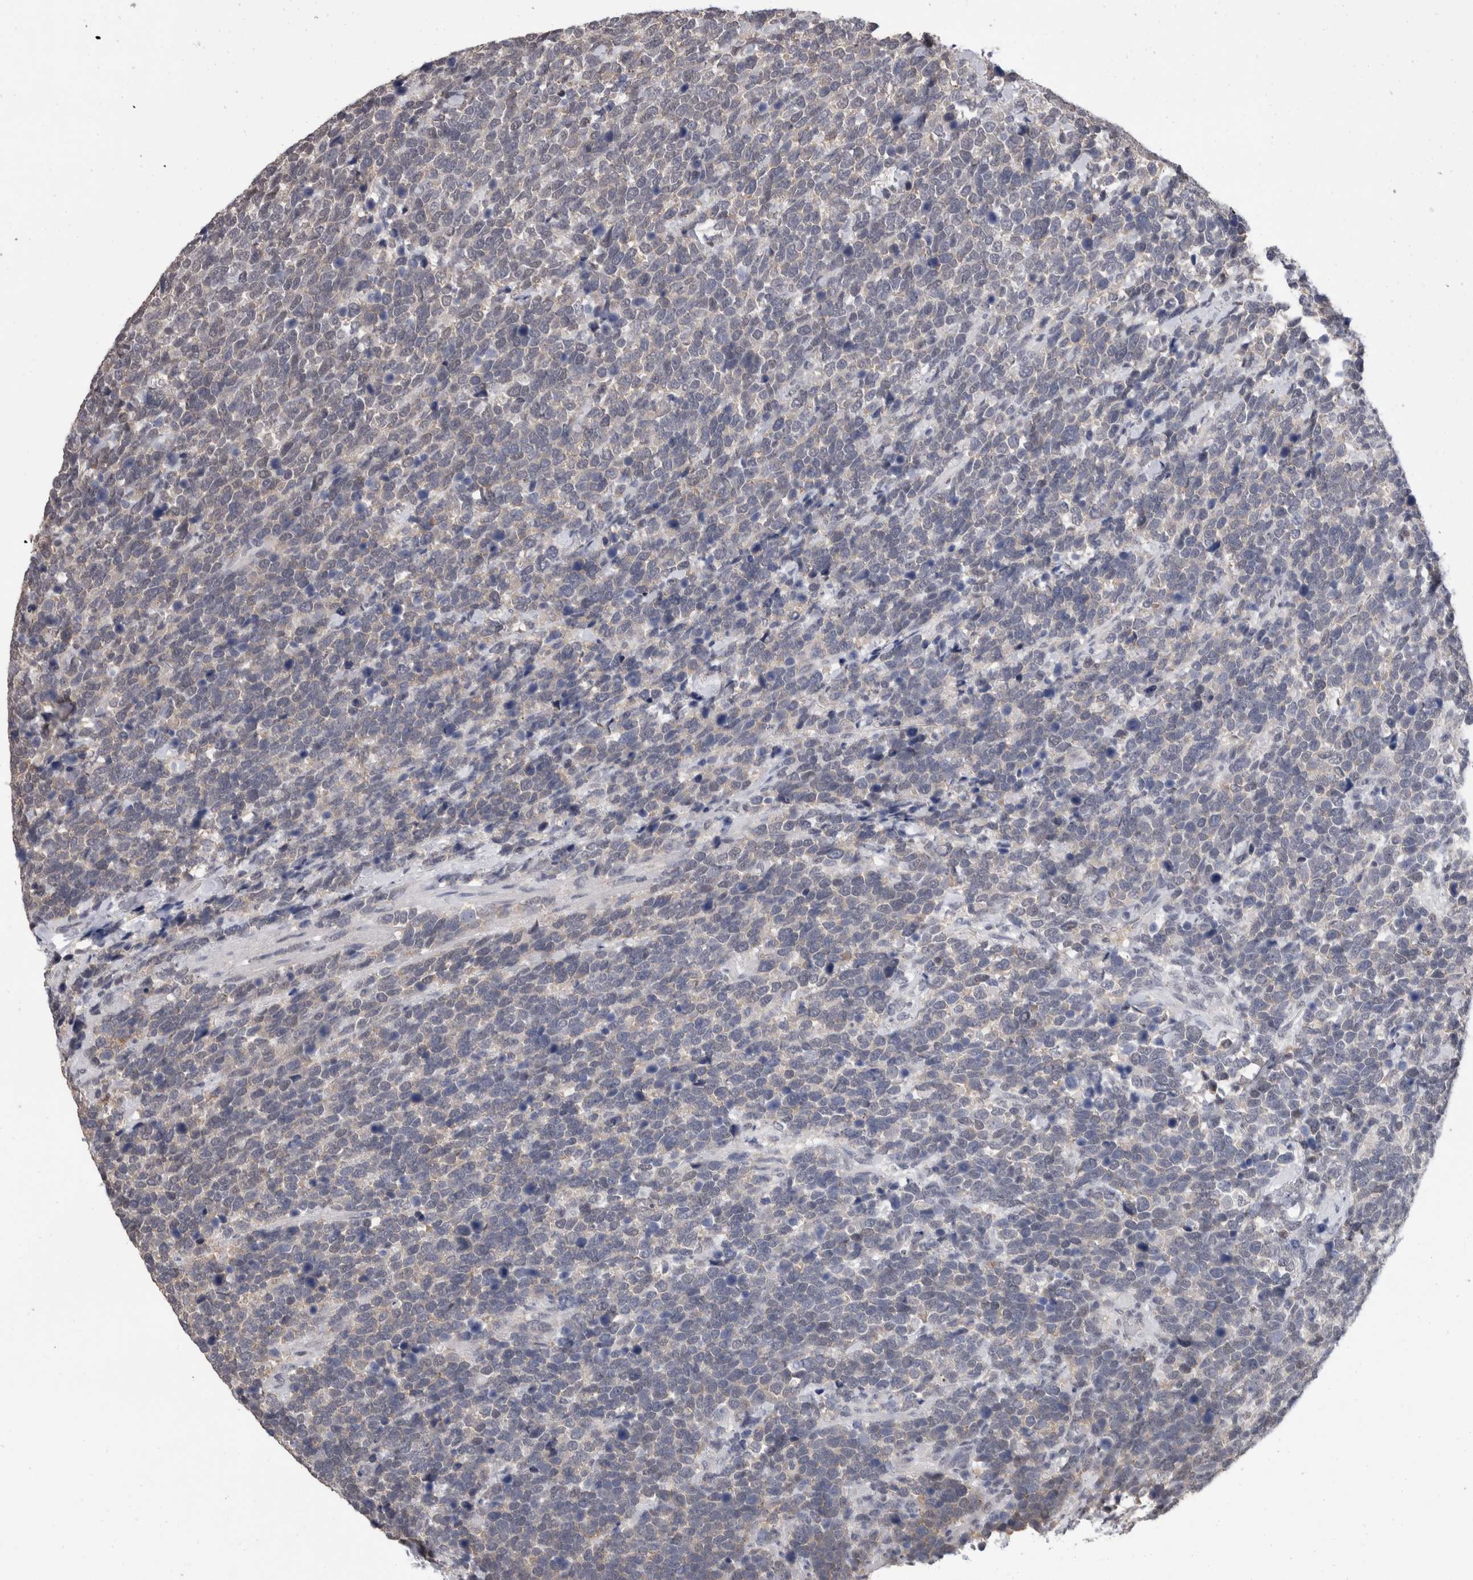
{"staining": {"intensity": "weak", "quantity": "<25%", "location": "nuclear"}, "tissue": "urothelial cancer", "cell_type": "Tumor cells", "image_type": "cancer", "snomed": [{"axis": "morphology", "description": "Urothelial carcinoma, High grade"}, {"axis": "topography", "description": "Urinary bladder"}], "caption": "A micrograph of human urothelial carcinoma (high-grade) is negative for staining in tumor cells.", "gene": "DDX17", "patient": {"sex": "female", "age": 82}}